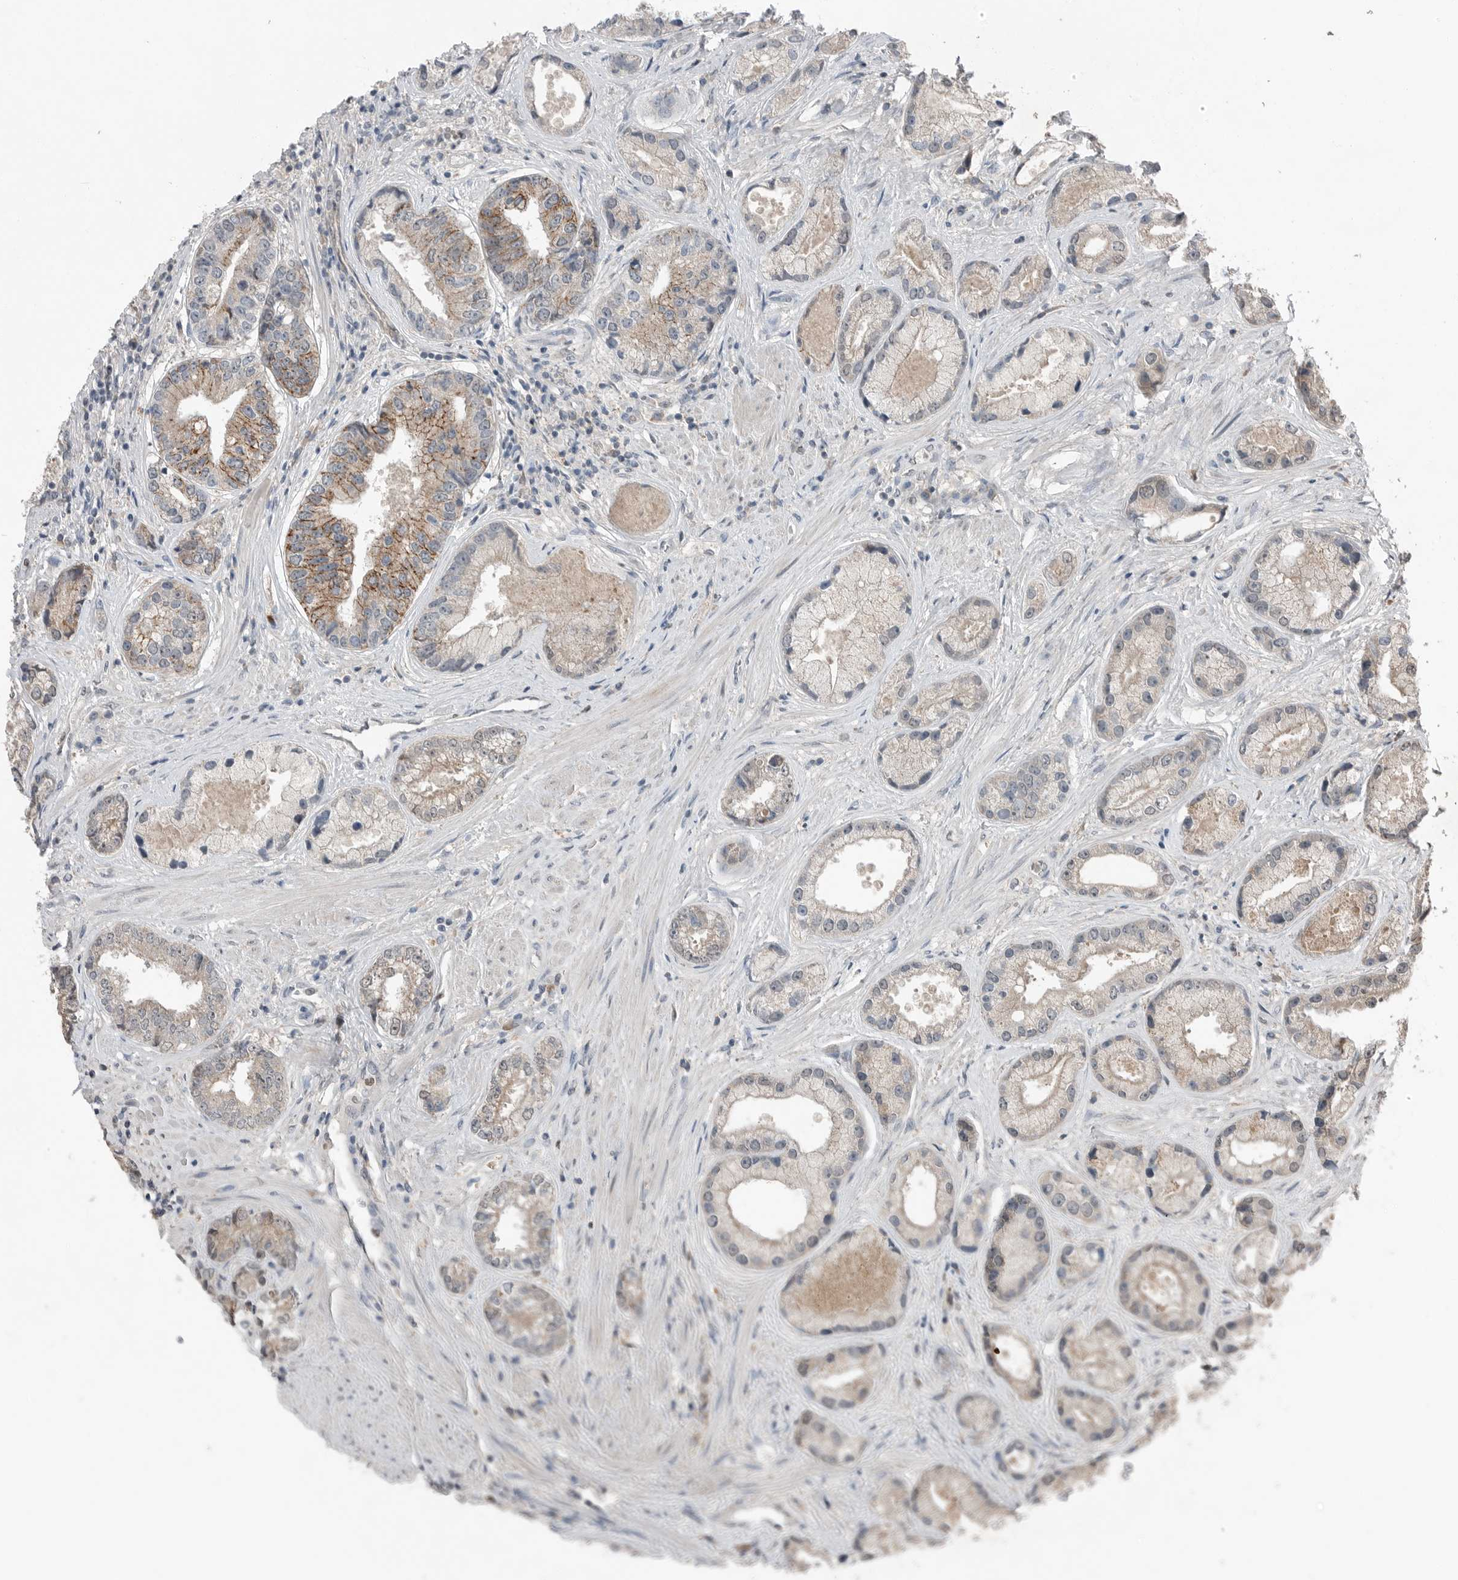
{"staining": {"intensity": "moderate", "quantity": "<25%", "location": "cytoplasmic/membranous"}, "tissue": "prostate cancer", "cell_type": "Tumor cells", "image_type": "cancer", "snomed": [{"axis": "morphology", "description": "Adenocarcinoma, High grade"}, {"axis": "topography", "description": "Prostate"}], "caption": "Prostate cancer (adenocarcinoma (high-grade)) stained with DAB immunohistochemistry (IHC) shows low levels of moderate cytoplasmic/membranous expression in approximately <25% of tumor cells. The protein is stained brown, and the nuclei are stained in blue (DAB IHC with brightfield microscopy, high magnification).", "gene": "MFAP3L", "patient": {"sex": "male", "age": 61}}